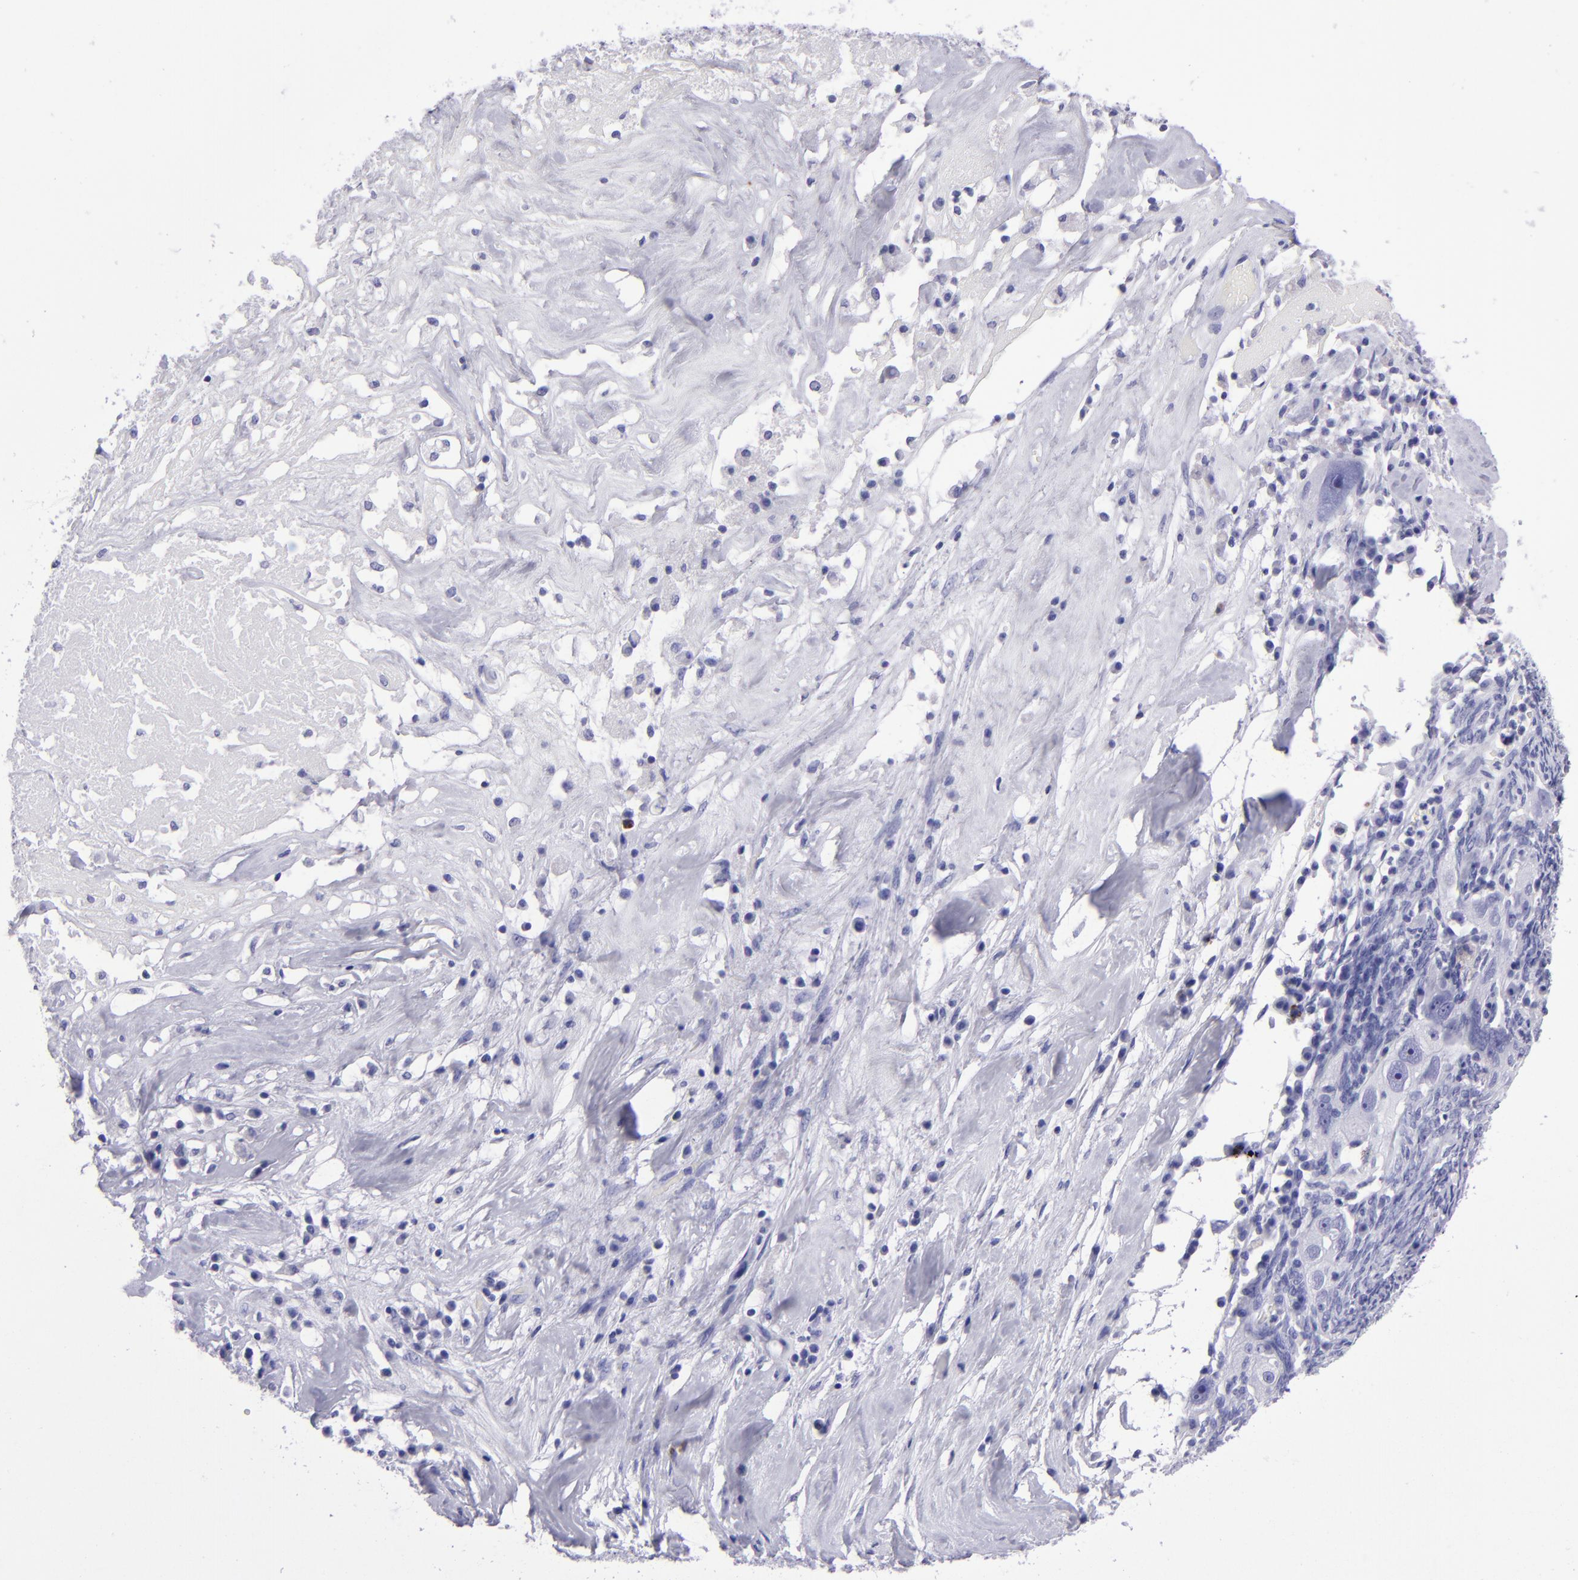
{"staining": {"intensity": "negative", "quantity": "none", "location": "none"}, "tissue": "ovarian cancer", "cell_type": "Tumor cells", "image_type": "cancer", "snomed": [{"axis": "morphology", "description": "Normal tissue, NOS"}, {"axis": "morphology", "description": "Cystadenocarcinoma, serous, NOS"}, {"axis": "topography", "description": "Ovary"}], "caption": "Tumor cells show no significant protein staining in ovarian cancer.", "gene": "TYRP1", "patient": {"sex": "female", "age": 62}}